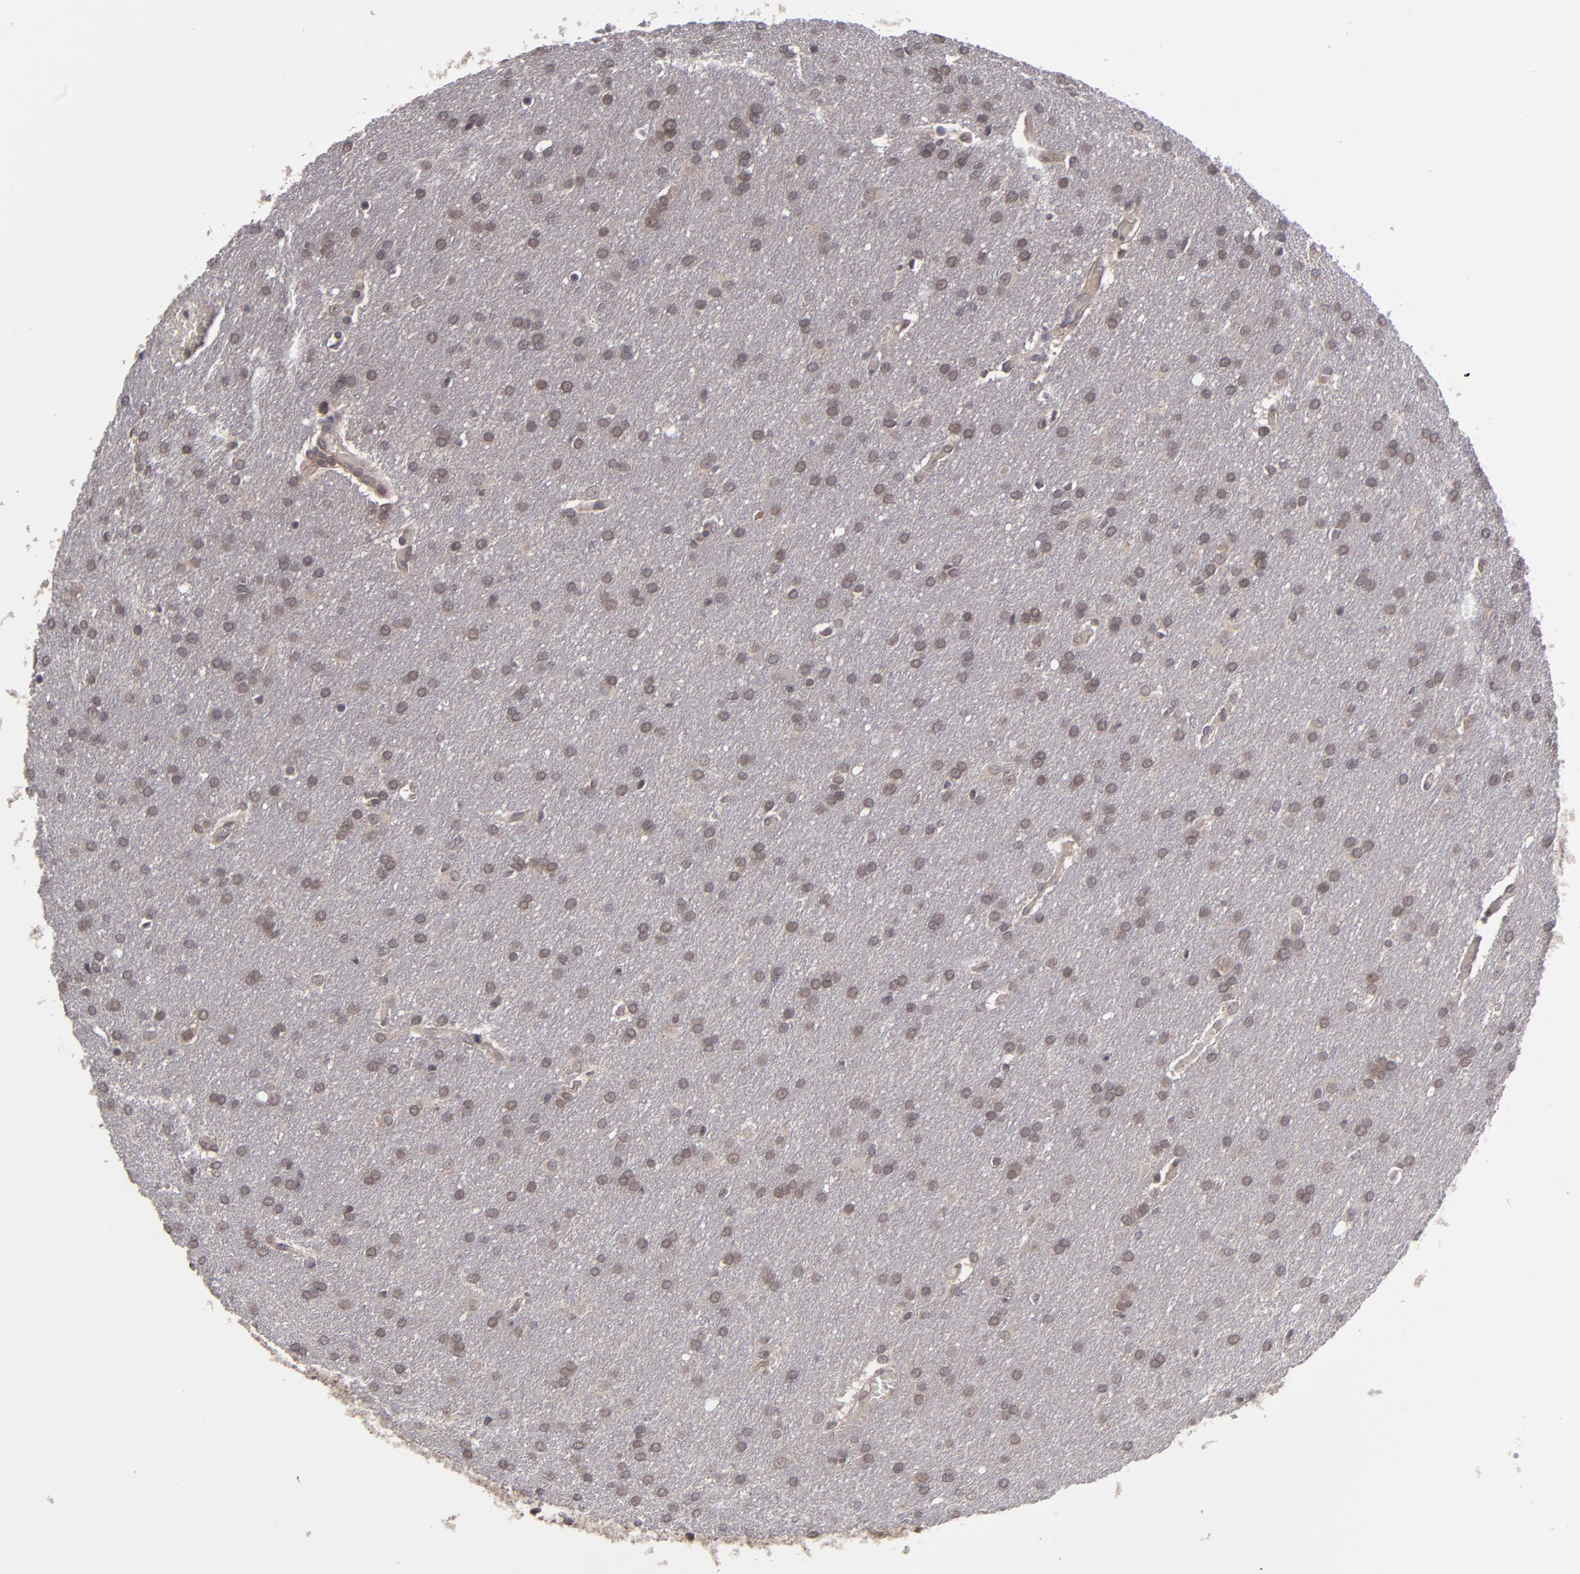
{"staining": {"intensity": "moderate", "quantity": "25%-75%", "location": "cytoplasmic/membranous,nuclear"}, "tissue": "glioma", "cell_type": "Tumor cells", "image_type": "cancer", "snomed": [{"axis": "morphology", "description": "Glioma, malignant, Low grade"}, {"axis": "topography", "description": "Brain"}], "caption": "Malignant low-grade glioma tissue exhibits moderate cytoplasmic/membranous and nuclear expression in about 25%-75% of tumor cells", "gene": "TYMS", "patient": {"sex": "female", "age": 32}}